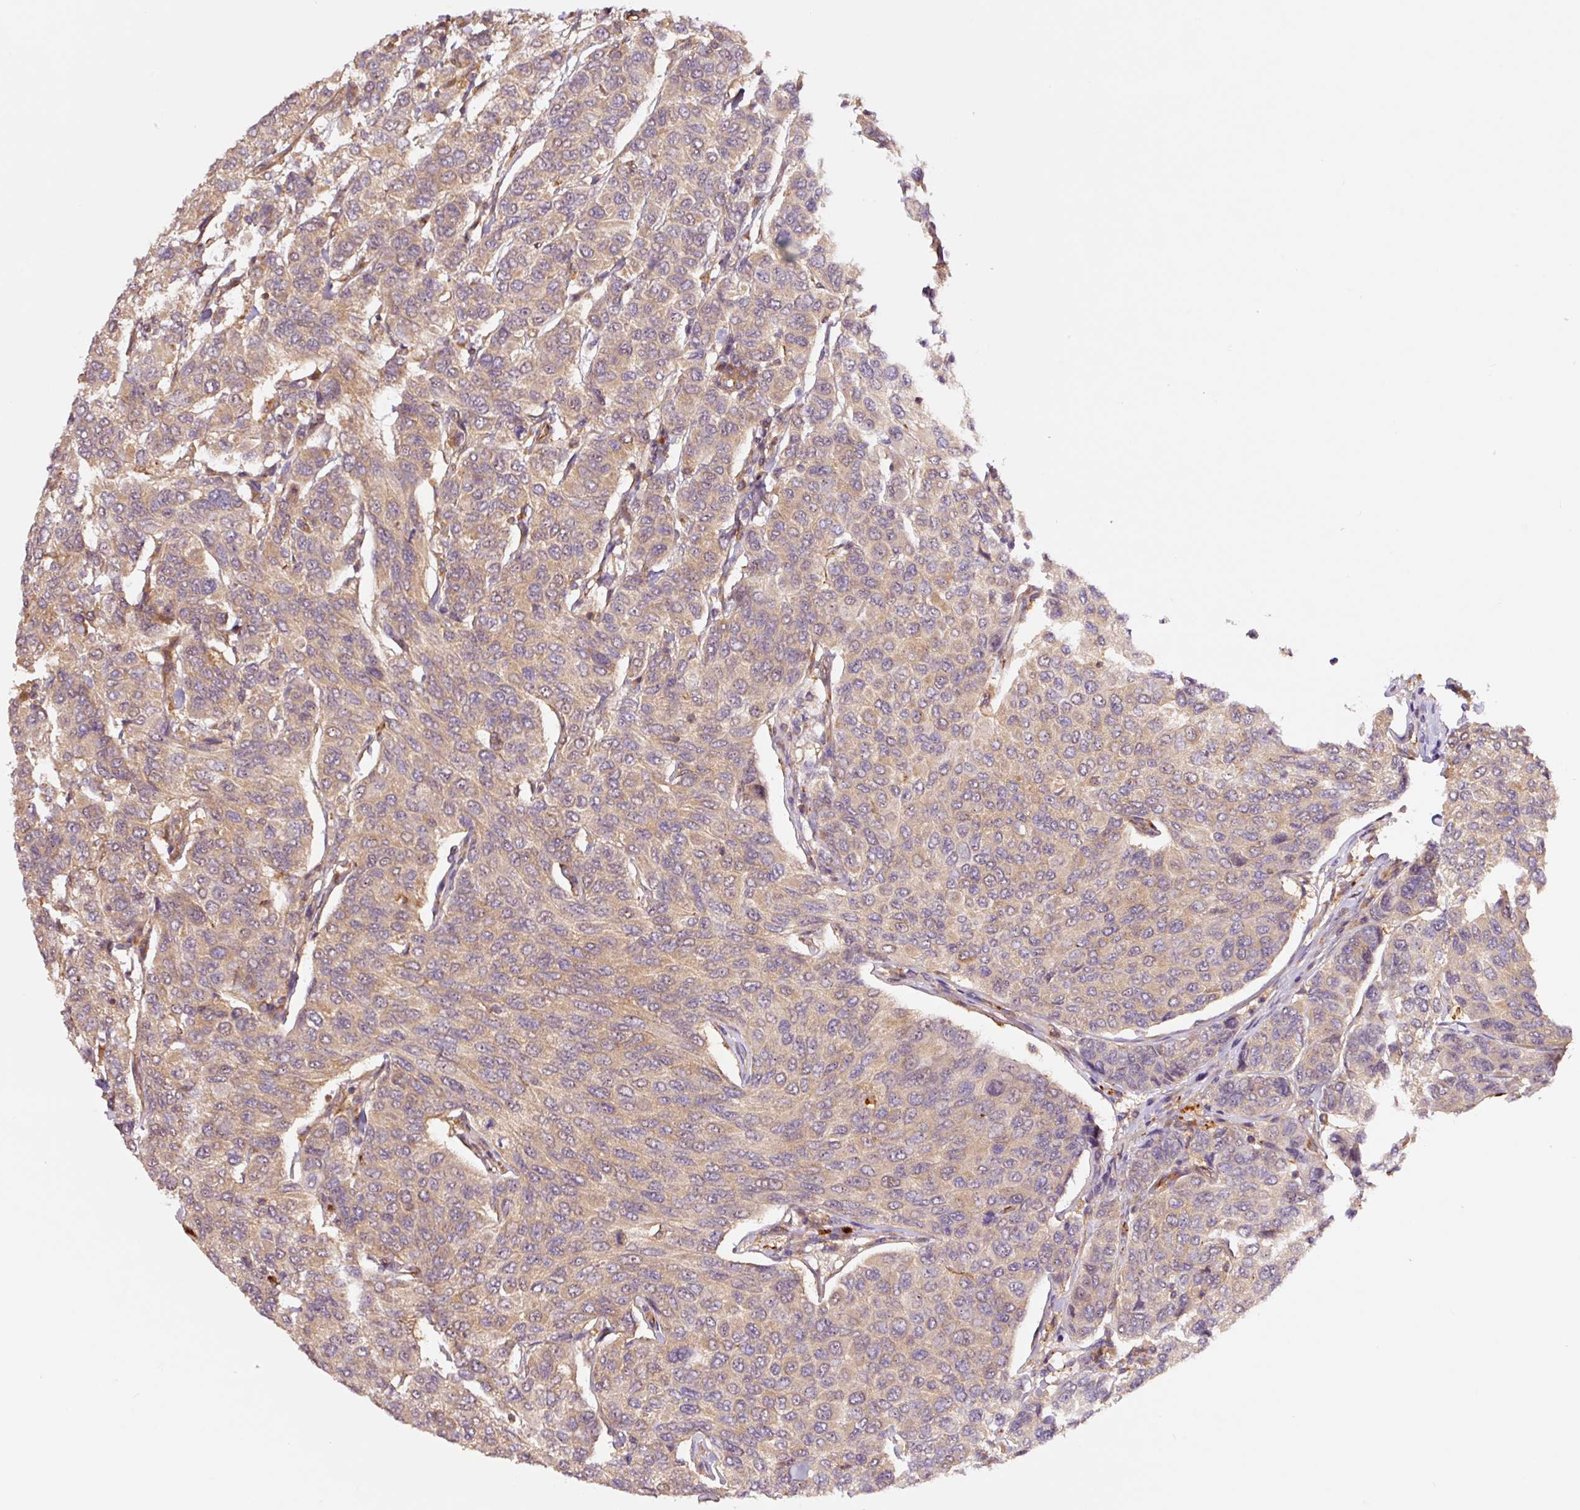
{"staining": {"intensity": "weak", "quantity": ">75%", "location": "cytoplasmic/membranous"}, "tissue": "breast cancer", "cell_type": "Tumor cells", "image_type": "cancer", "snomed": [{"axis": "morphology", "description": "Duct carcinoma"}, {"axis": "topography", "description": "Breast"}], "caption": "Human breast cancer (infiltrating ductal carcinoma) stained for a protein (brown) displays weak cytoplasmic/membranous positive positivity in about >75% of tumor cells.", "gene": "PCK2", "patient": {"sex": "female", "age": 55}}